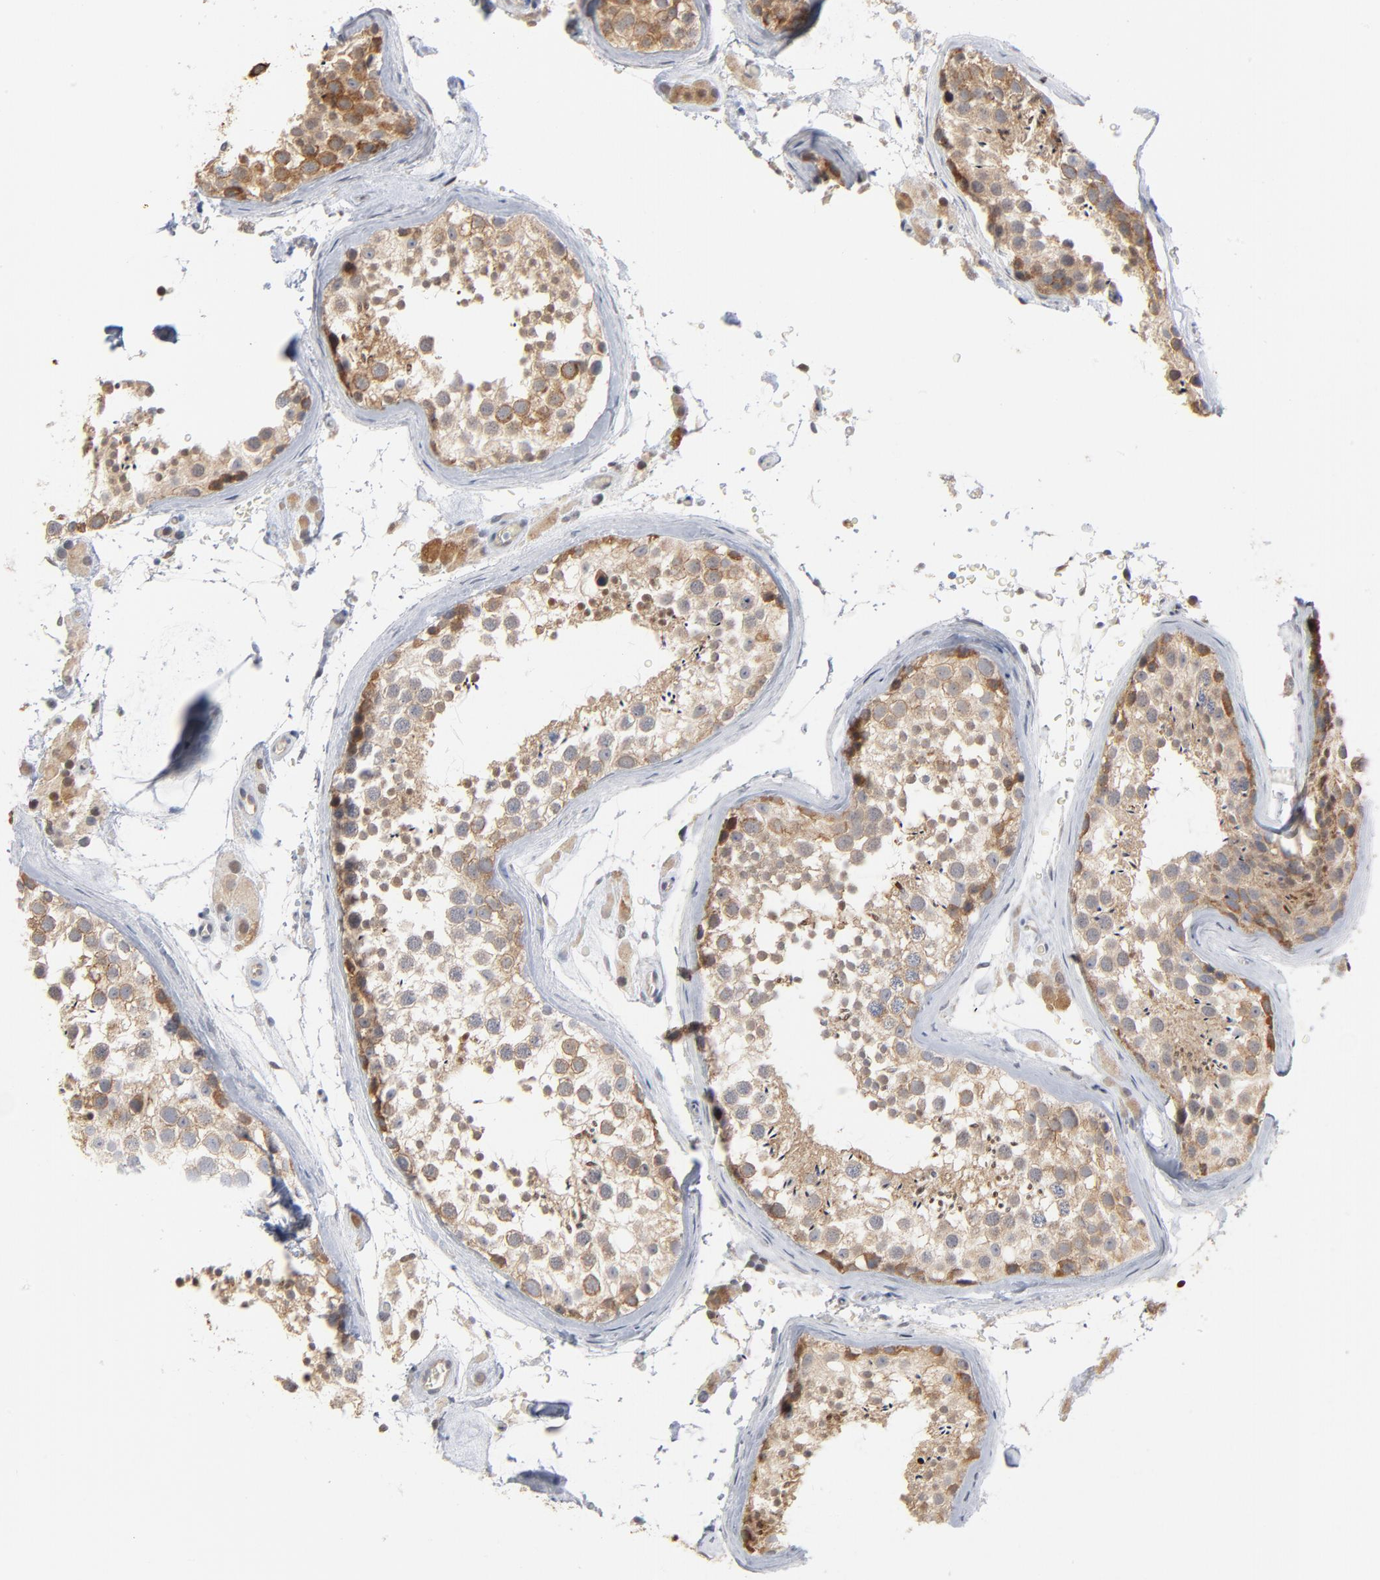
{"staining": {"intensity": "moderate", "quantity": ">75%", "location": "cytoplasmic/membranous,nuclear"}, "tissue": "testis", "cell_type": "Cells in seminiferous ducts", "image_type": "normal", "snomed": [{"axis": "morphology", "description": "Normal tissue, NOS"}, {"axis": "topography", "description": "Testis"}], "caption": "Testis stained with a brown dye reveals moderate cytoplasmic/membranous,nuclear positive positivity in approximately >75% of cells in seminiferous ducts.", "gene": "EPCAM", "patient": {"sex": "male", "age": 46}}